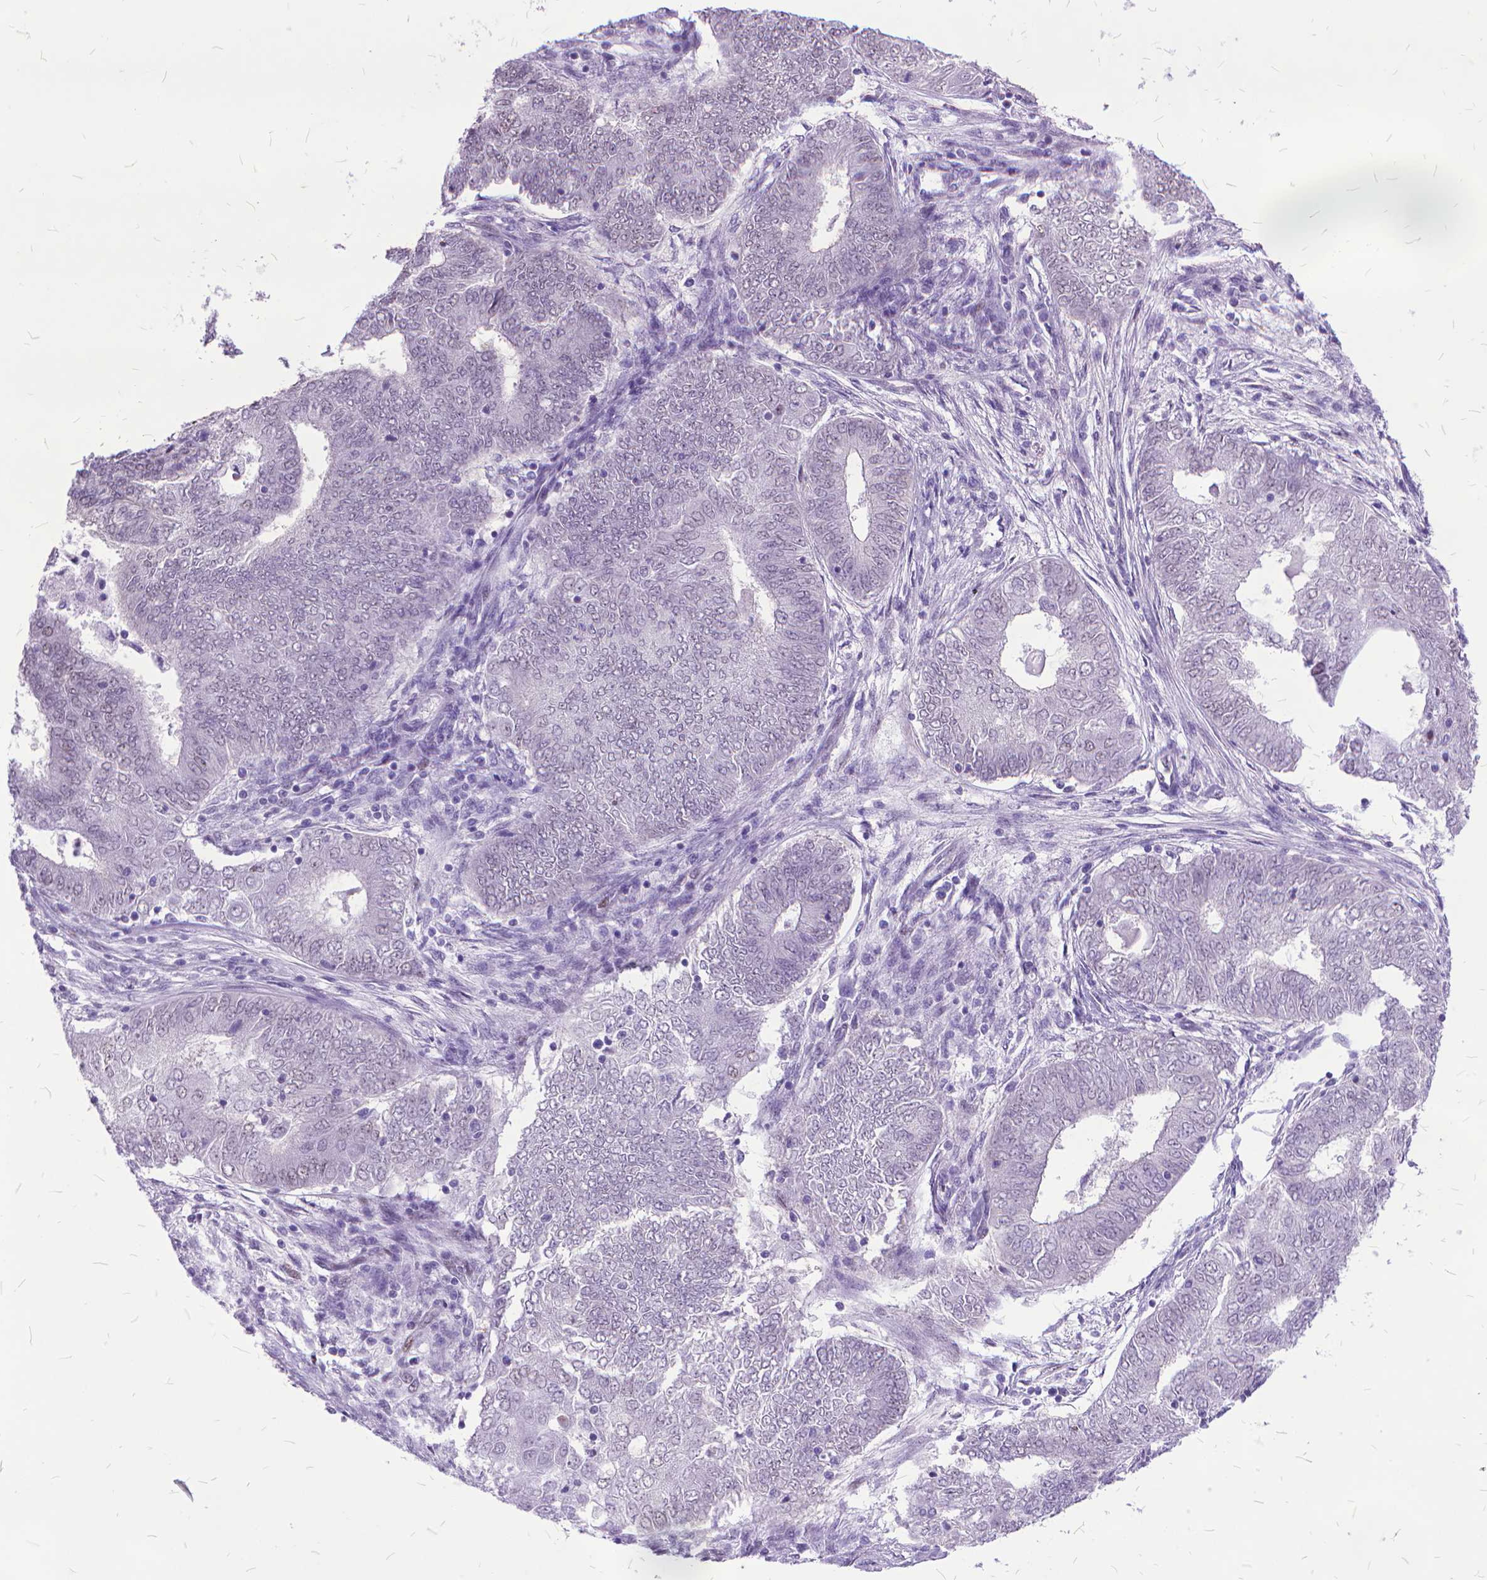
{"staining": {"intensity": "negative", "quantity": "none", "location": "none"}, "tissue": "endometrial cancer", "cell_type": "Tumor cells", "image_type": "cancer", "snomed": [{"axis": "morphology", "description": "Adenocarcinoma, NOS"}, {"axis": "topography", "description": "Endometrium"}], "caption": "The histopathology image reveals no staining of tumor cells in endometrial cancer (adenocarcinoma).", "gene": "POLE4", "patient": {"sex": "female", "age": 62}}